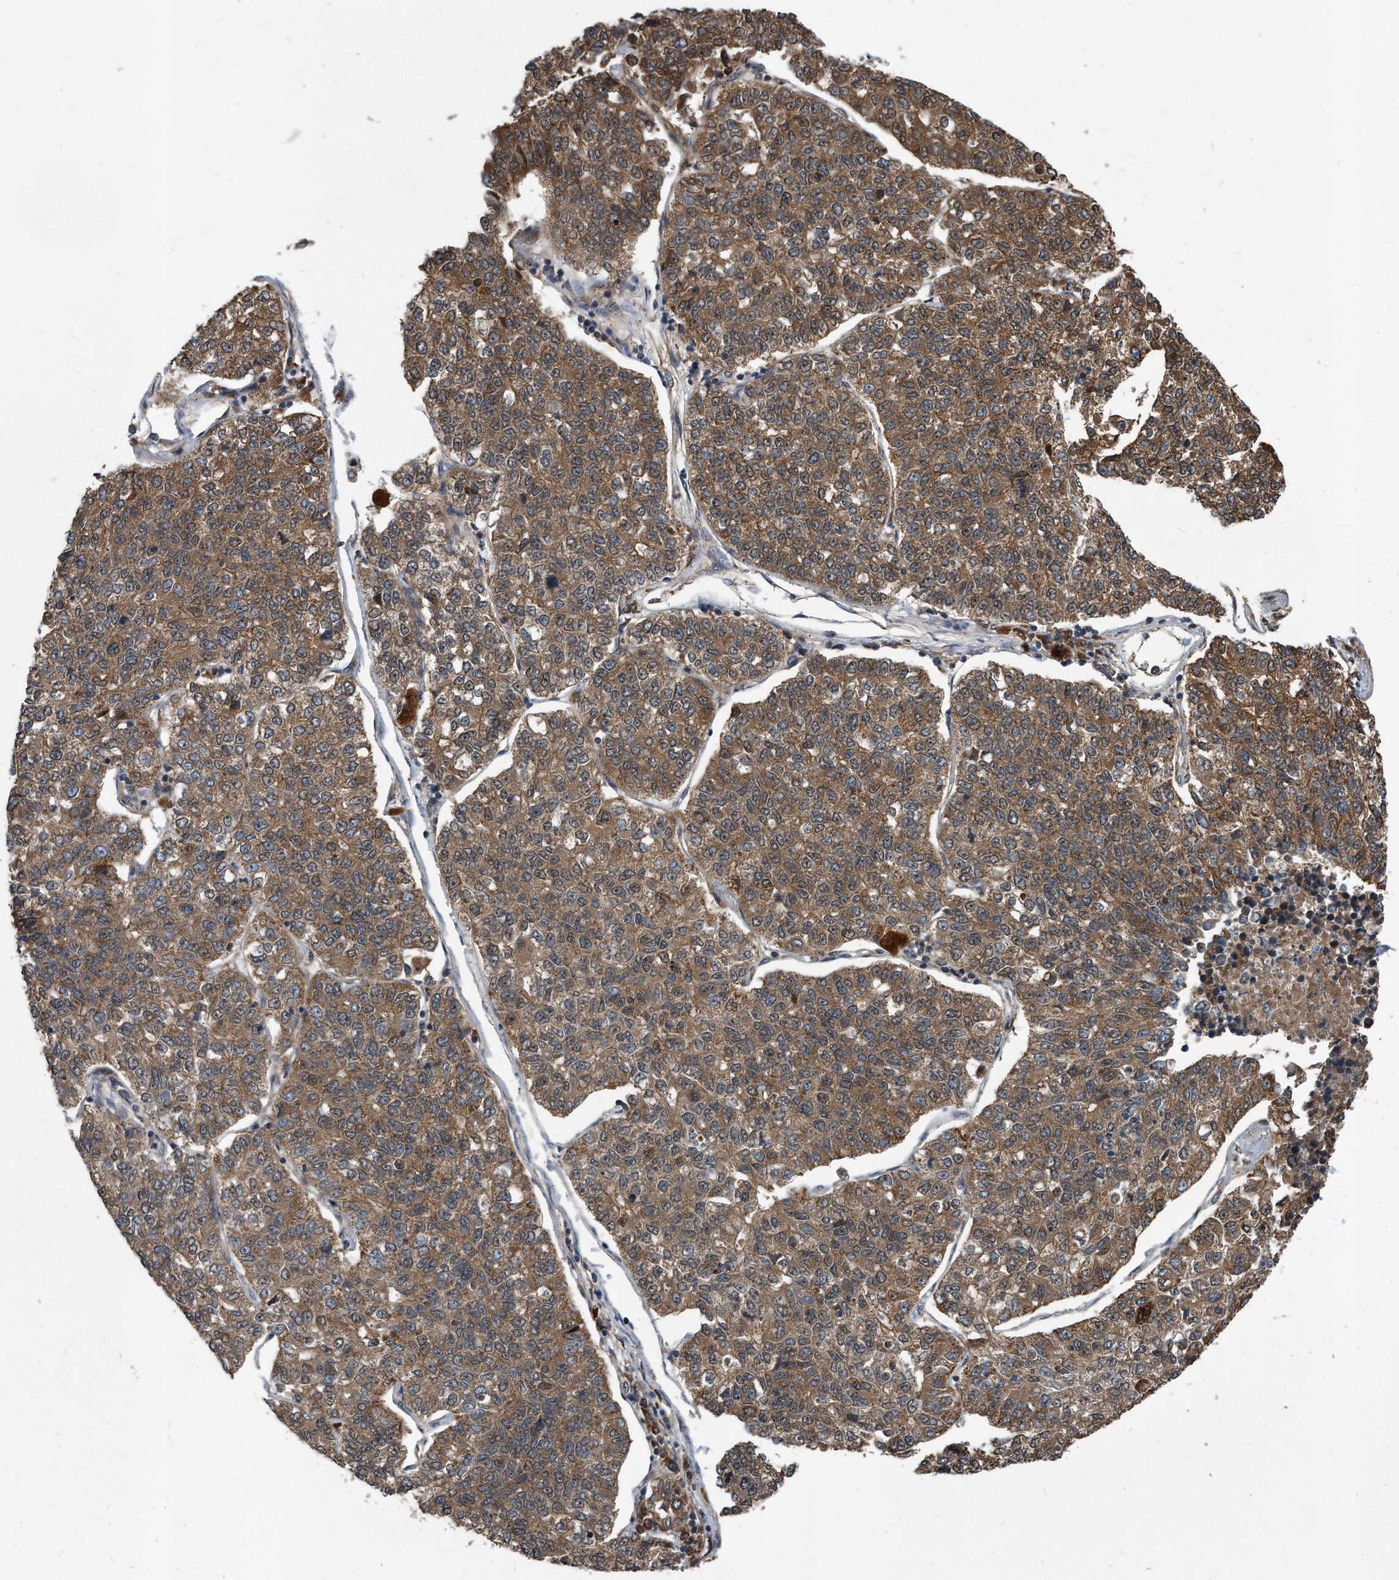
{"staining": {"intensity": "moderate", "quantity": ">75%", "location": "cytoplasmic/membranous"}, "tissue": "lung cancer", "cell_type": "Tumor cells", "image_type": "cancer", "snomed": [{"axis": "morphology", "description": "Adenocarcinoma, NOS"}, {"axis": "topography", "description": "Lung"}], "caption": "Brown immunohistochemical staining in lung cancer displays moderate cytoplasmic/membranous positivity in about >75% of tumor cells. Using DAB (brown) and hematoxylin (blue) stains, captured at high magnification using brightfield microscopy.", "gene": "FAM136A", "patient": {"sex": "male", "age": 49}}